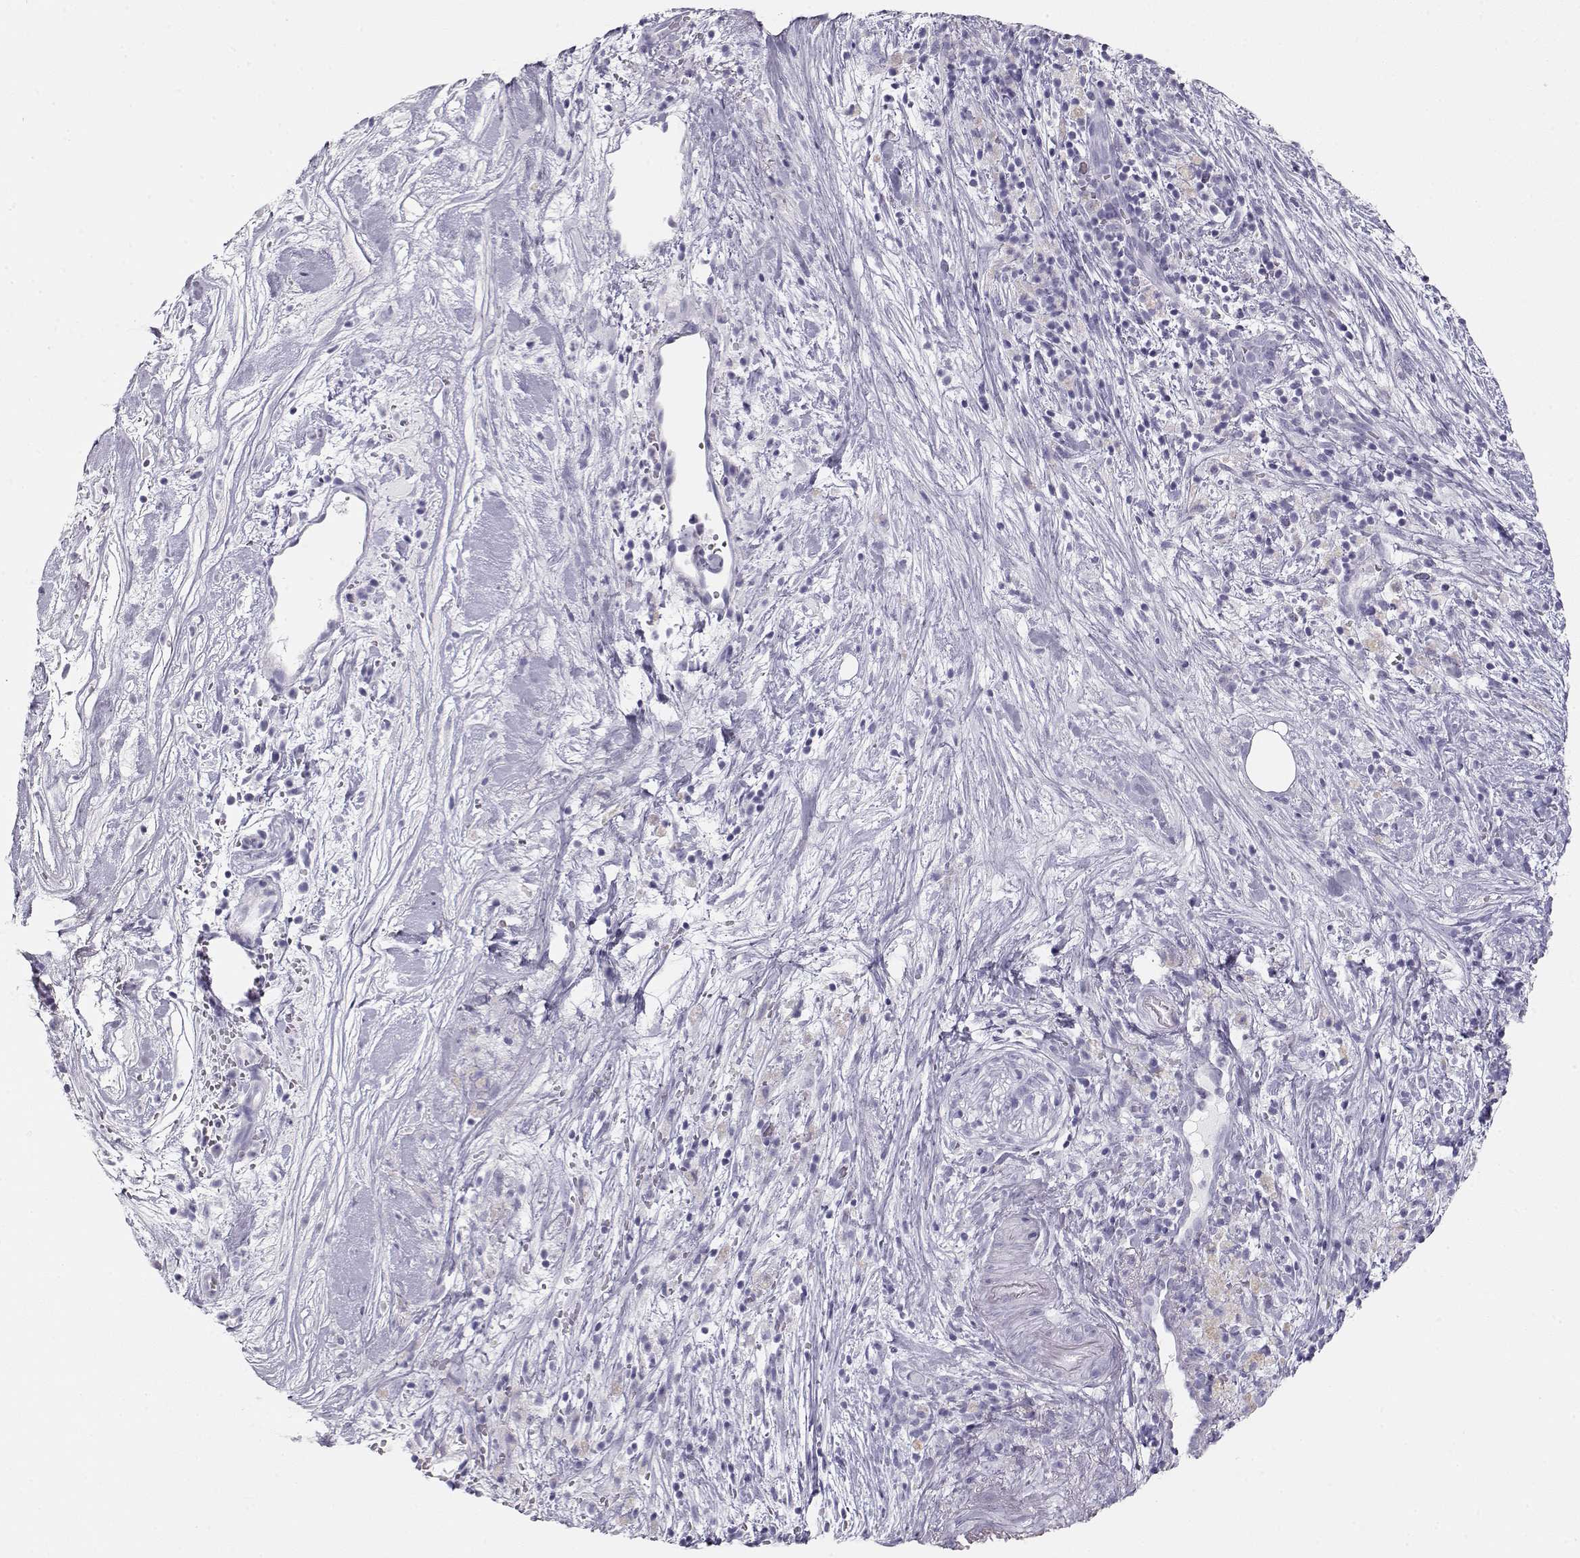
{"staining": {"intensity": "negative", "quantity": "none", "location": "none"}, "tissue": "pancreatic cancer", "cell_type": "Tumor cells", "image_type": "cancer", "snomed": [{"axis": "morphology", "description": "Adenocarcinoma, NOS"}, {"axis": "topography", "description": "Pancreas"}], "caption": "This is an immunohistochemistry (IHC) histopathology image of human adenocarcinoma (pancreatic). There is no staining in tumor cells.", "gene": "TKTL1", "patient": {"sex": "male", "age": 44}}